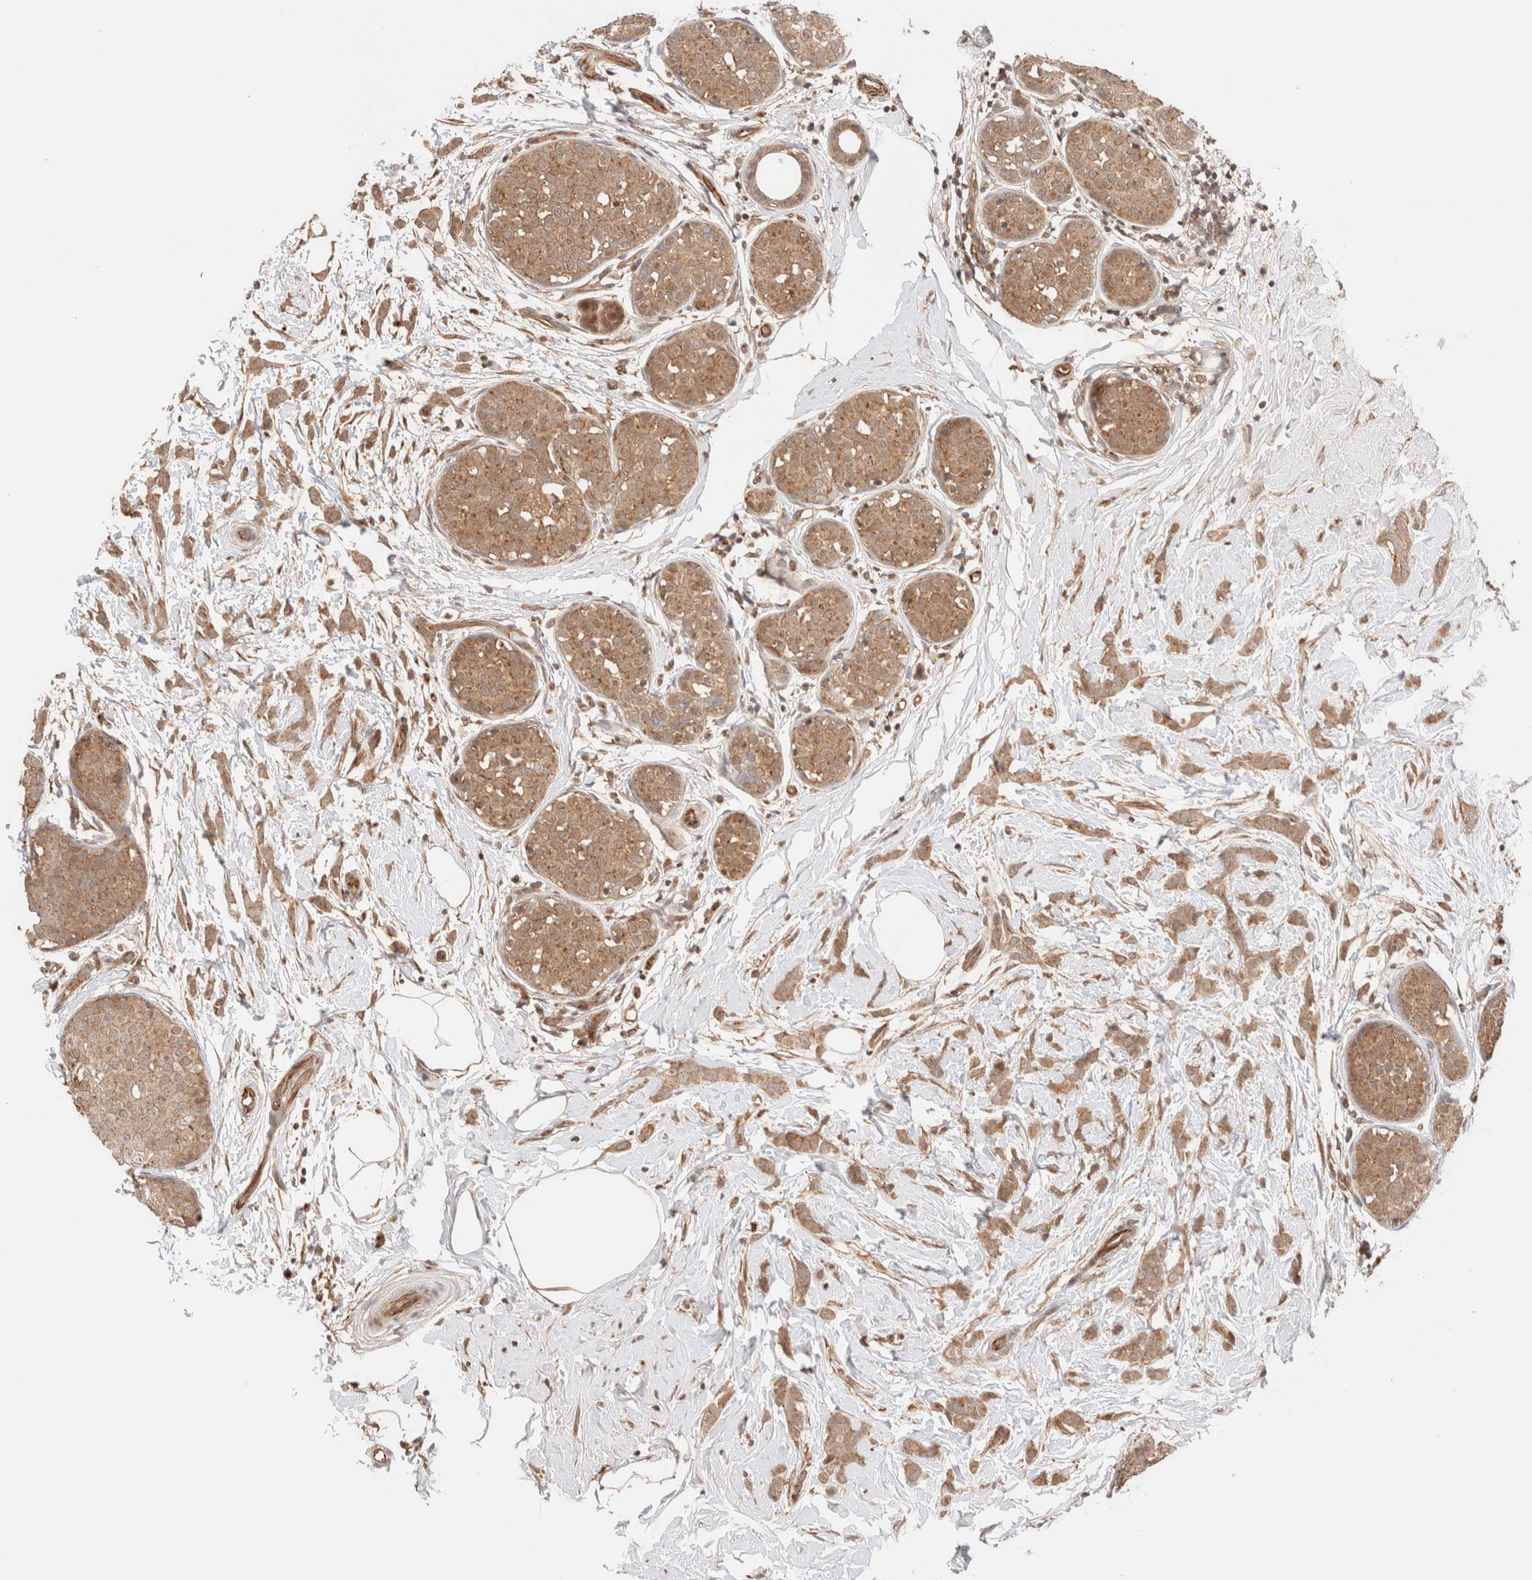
{"staining": {"intensity": "moderate", "quantity": ">75%", "location": "cytoplasmic/membranous"}, "tissue": "breast cancer", "cell_type": "Tumor cells", "image_type": "cancer", "snomed": [{"axis": "morphology", "description": "Lobular carcinoma, in situ"}, {"axis": "morphology", "description": "Lobular carcinoma"}, {"axis": "topography", "description": "Breast"}], "caption": "Immunohistochemical staining of lobular carcinoma (breast) displays medium levels of moderate cytoplasmic/membranous expression in approximately >75% of tumor cells.", "gene": "SIKE1", "patient": {"sex": "female", "age": 41}}